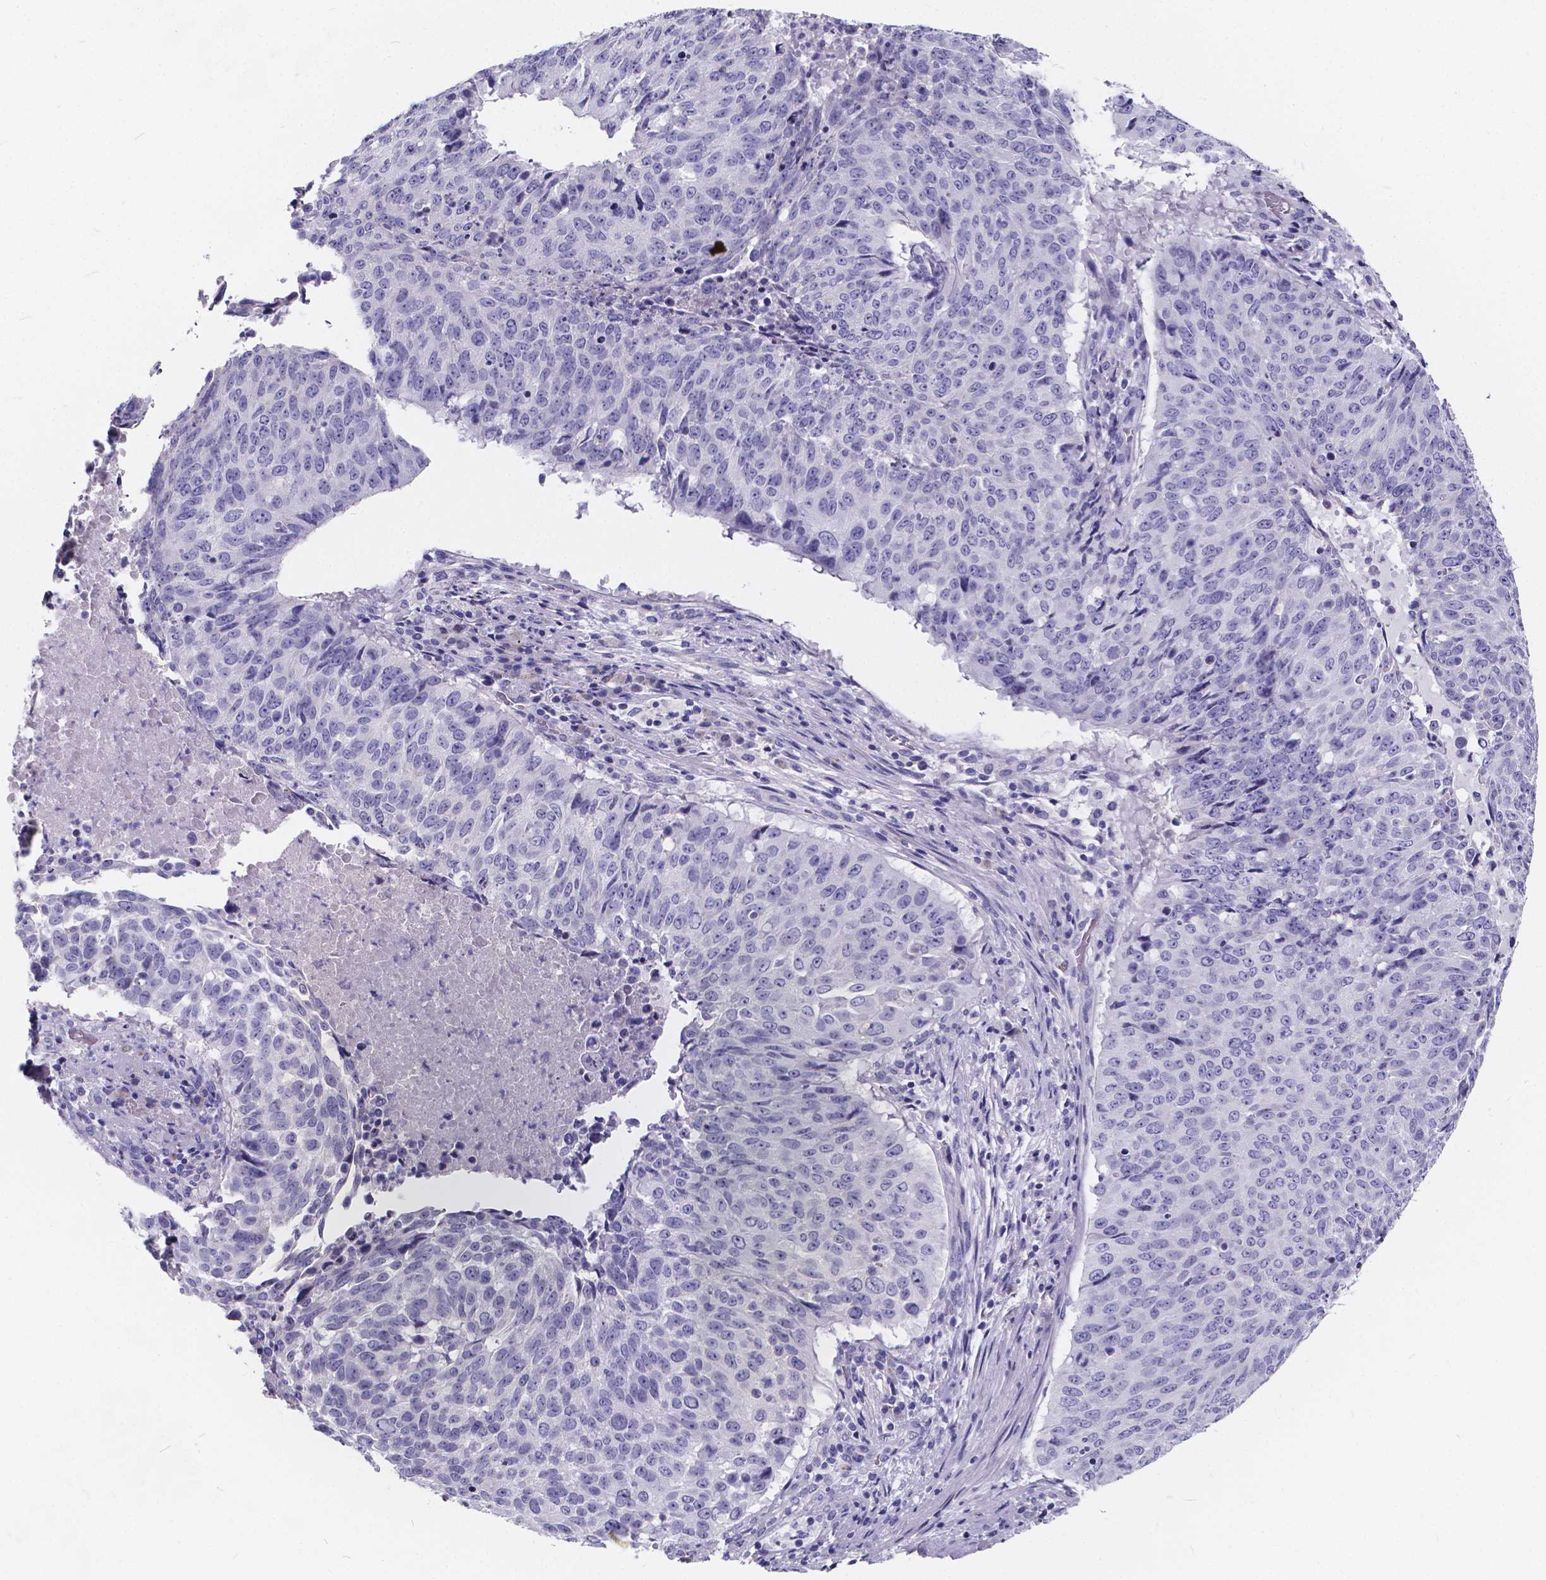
{"staining": {"intensity": "negative", "quantity": "none", "location": "none"}, "tissue": "lung cancer", "cell_type": "Tumor cells", "image_type": "cancer", "snomed": [{"axis": "morphology", "description": "Normal tissue, NOS"}, {"axis": "morphology", "description": "Squamous cell carcinoma, NOS"}, {"axis": "topography", "description": "Bronchus"}, {"axis": "topography", "description": "Lung"}], "caption": "The image displays no staining of tumor cells in squamous cell carcinoma (lung).", "gene": "SPEF2", "patient": {"sex": "male", "age": 64}}